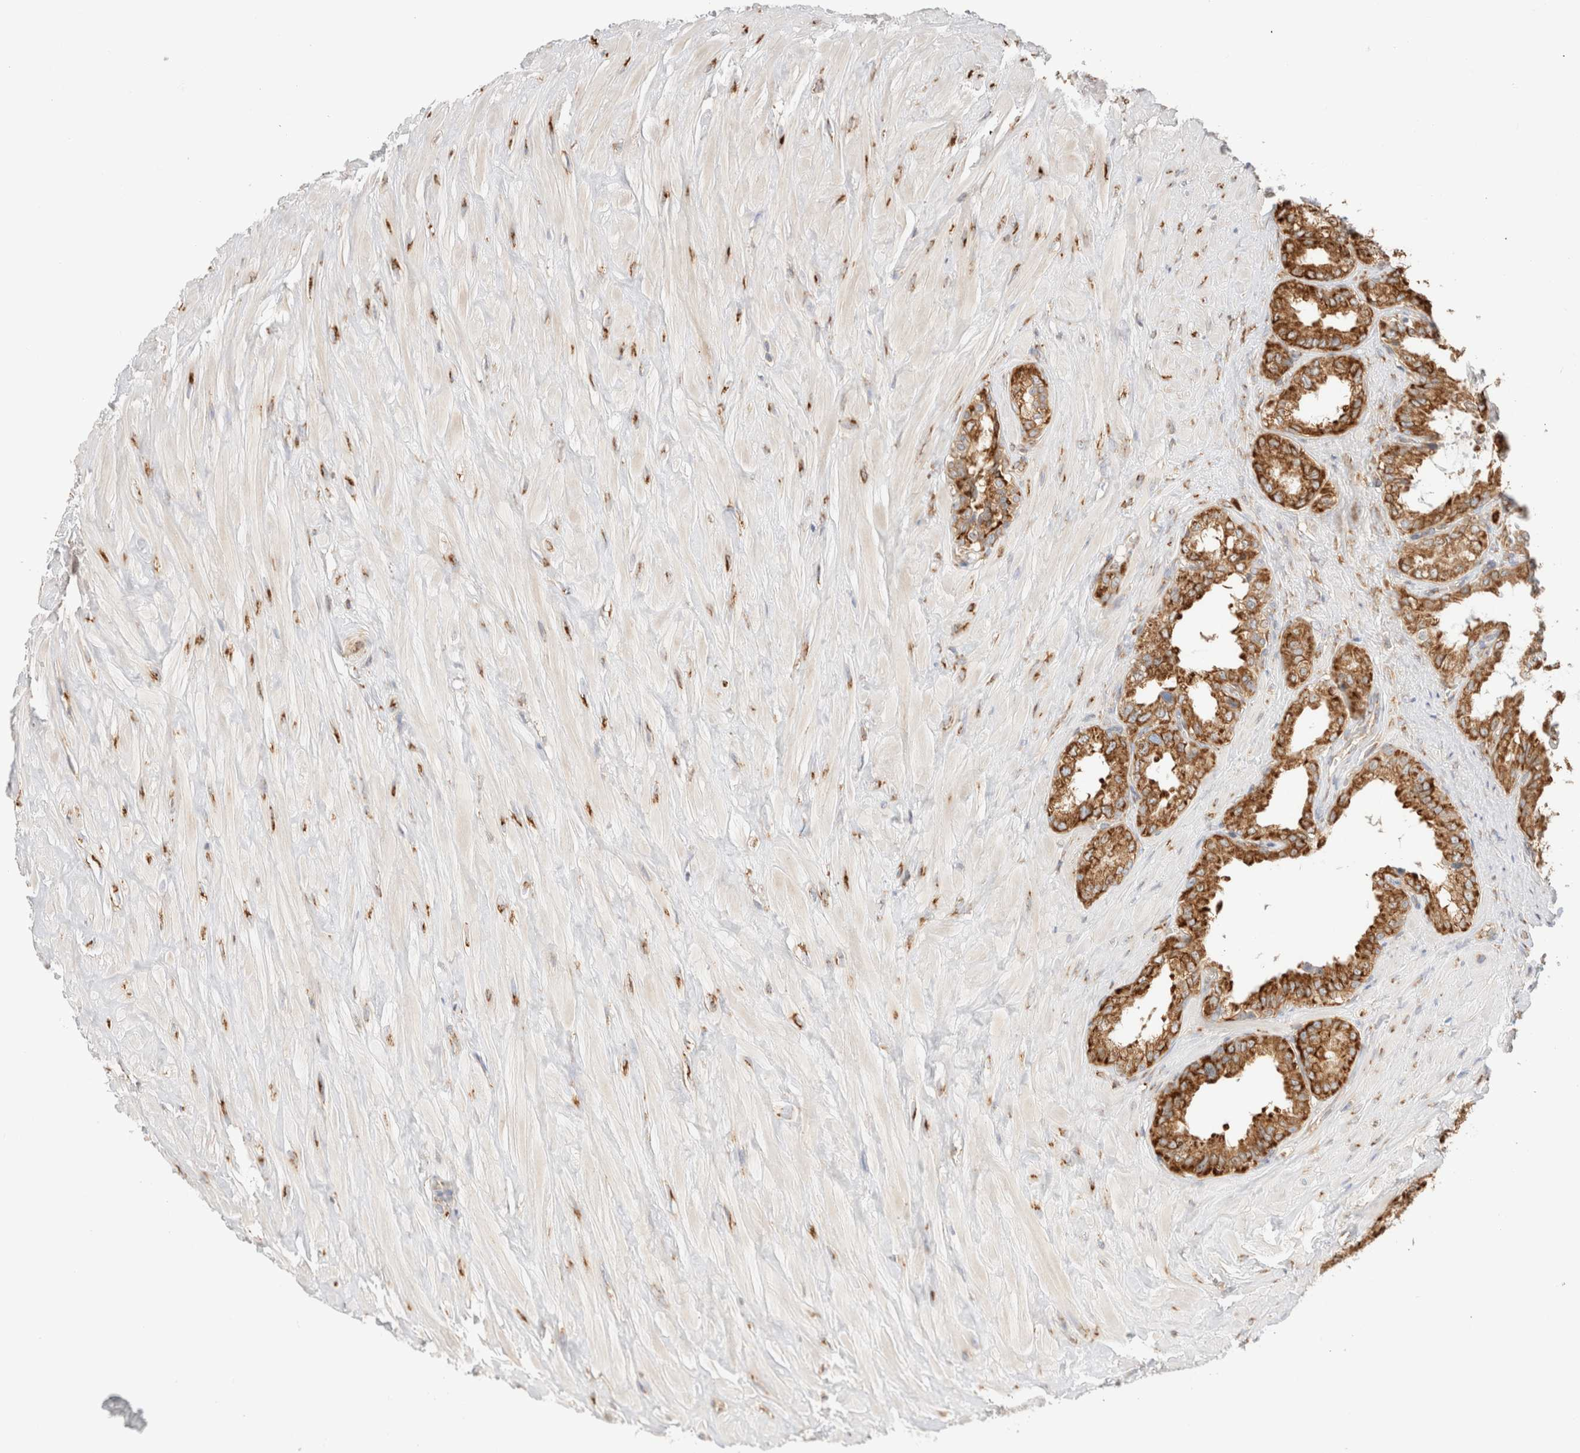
{"staining": {"intensity": "strong", "quantity": ">75%", "location": "cytoplasmic/membranous"}, "tissue": "seminal vesicle", "cell_type": "Glandular cells", "image_type": "normal", "snomed": [{"axis": "morphology", "description": "Normal tissue, NOS"}, {"axis": "topography", "description": "Seminal veicle"}], "caption": "Immunohistochemistry staining of unremarkable seminal vesicle, which shows high levels of strong cytoplasmic/membranous expression in approximately >75% of glandular cells indicating strong cytoplasmic/membranous protein positivity. The staining was performed using DAB (brown) for protein detection and nuclei were counterstained in hematoxylin (blue).", "gene": "ZC2HC1A", "patient": {"sex": "male", "age": 64}}